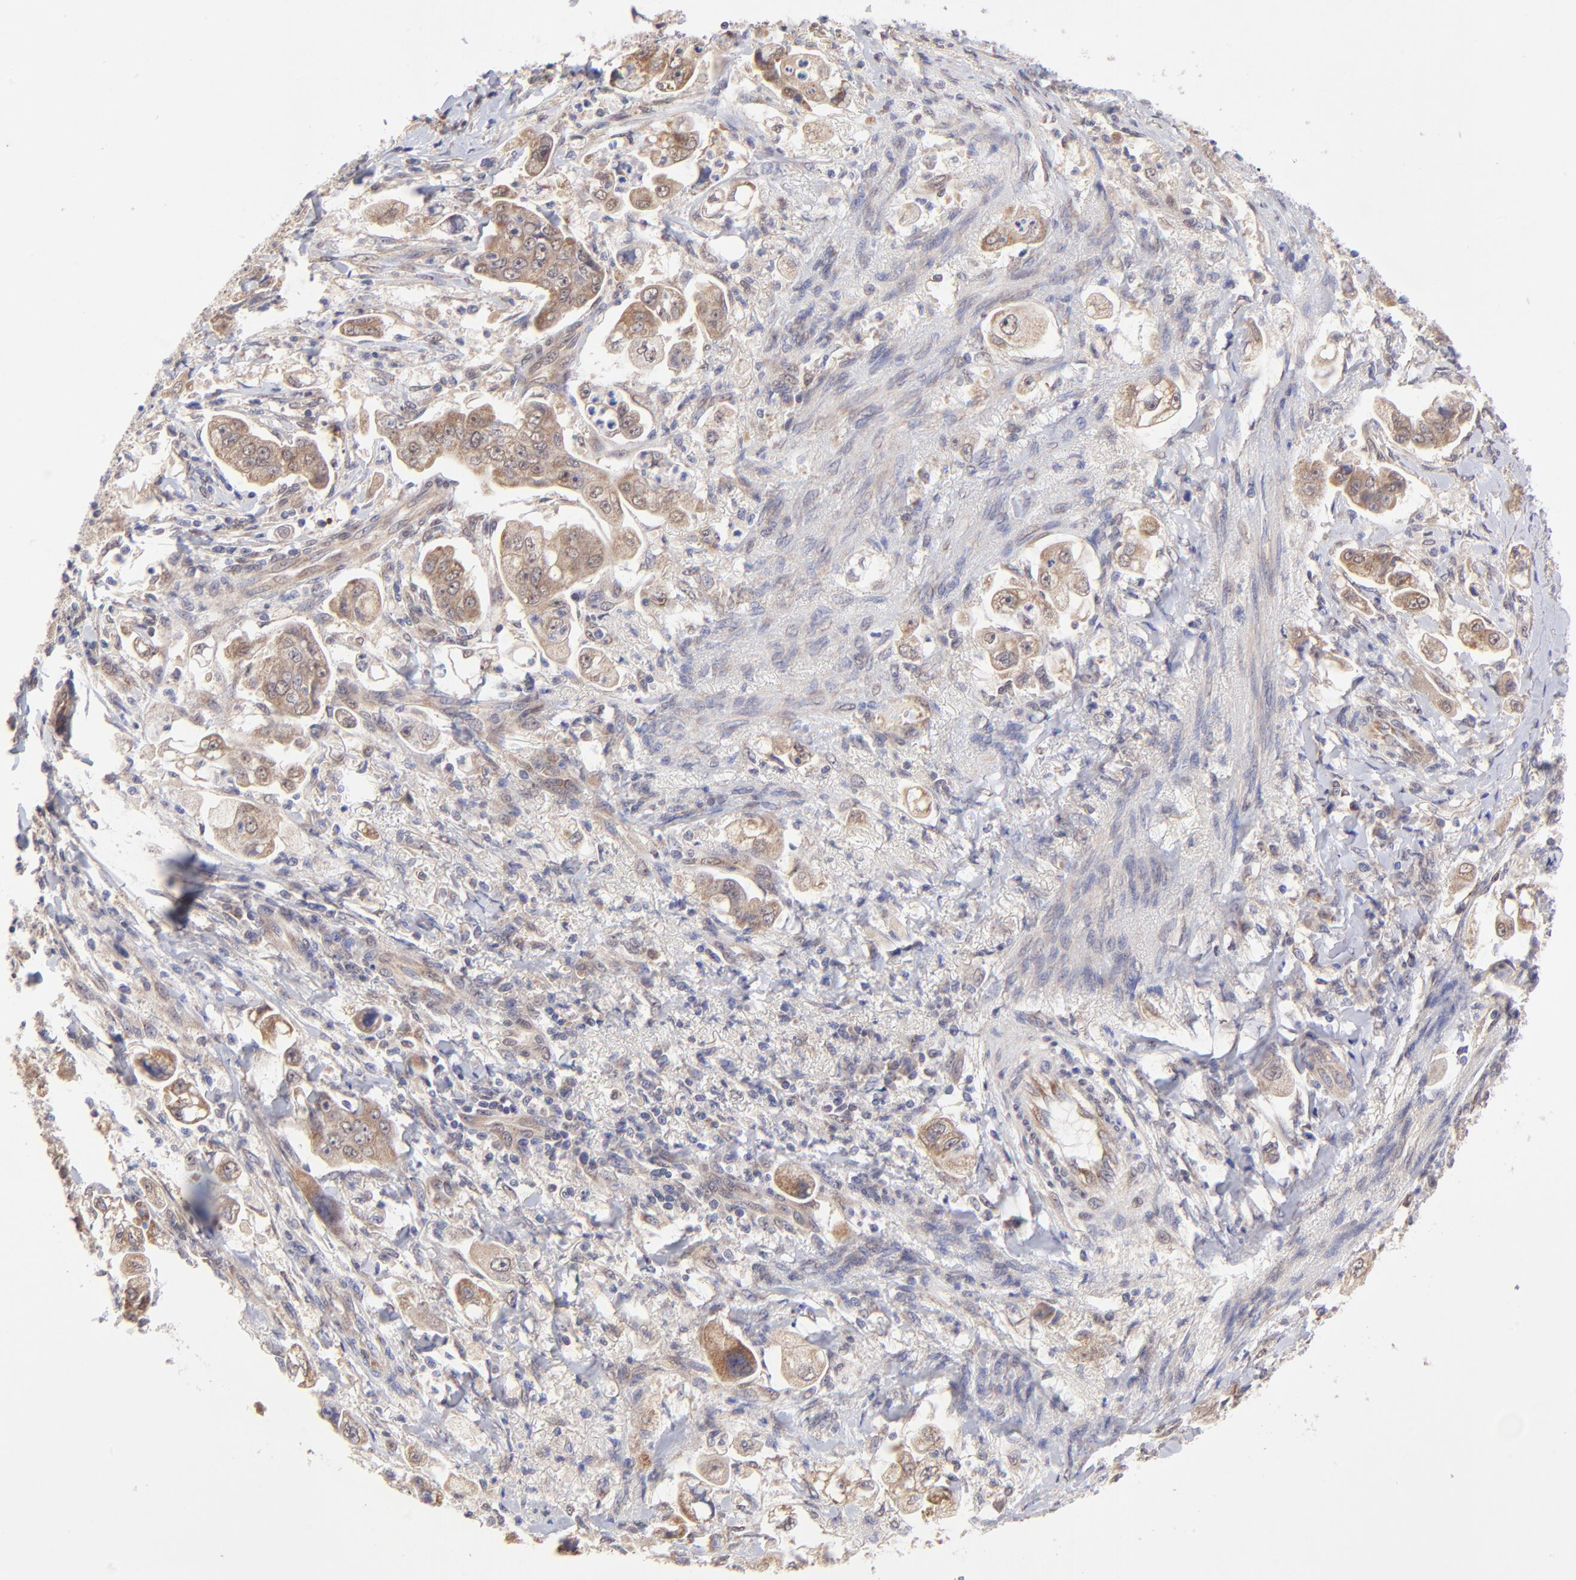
{"staining": {"intensity": "moderate", "quantity": "25%-75%", "location": "cytoplasmic/membranous"}, "tissue": "stomach cancer", "cell_type": "Tumor cells", "image_type": "cancer", "snomed": [{"axis": "morphology", "description": "Adenocarcinoma, NOS"}, {"axis": "topography", "description": "Stomach"}], "caption": "The micrograph displays staining of stomach adenocarcinoma, revealing moderate cytoplasmic/membranous protein expression (brown color) within tumor cells.", "gene": "UBE2H", "patient": {"sex": "male", "age": 62}}